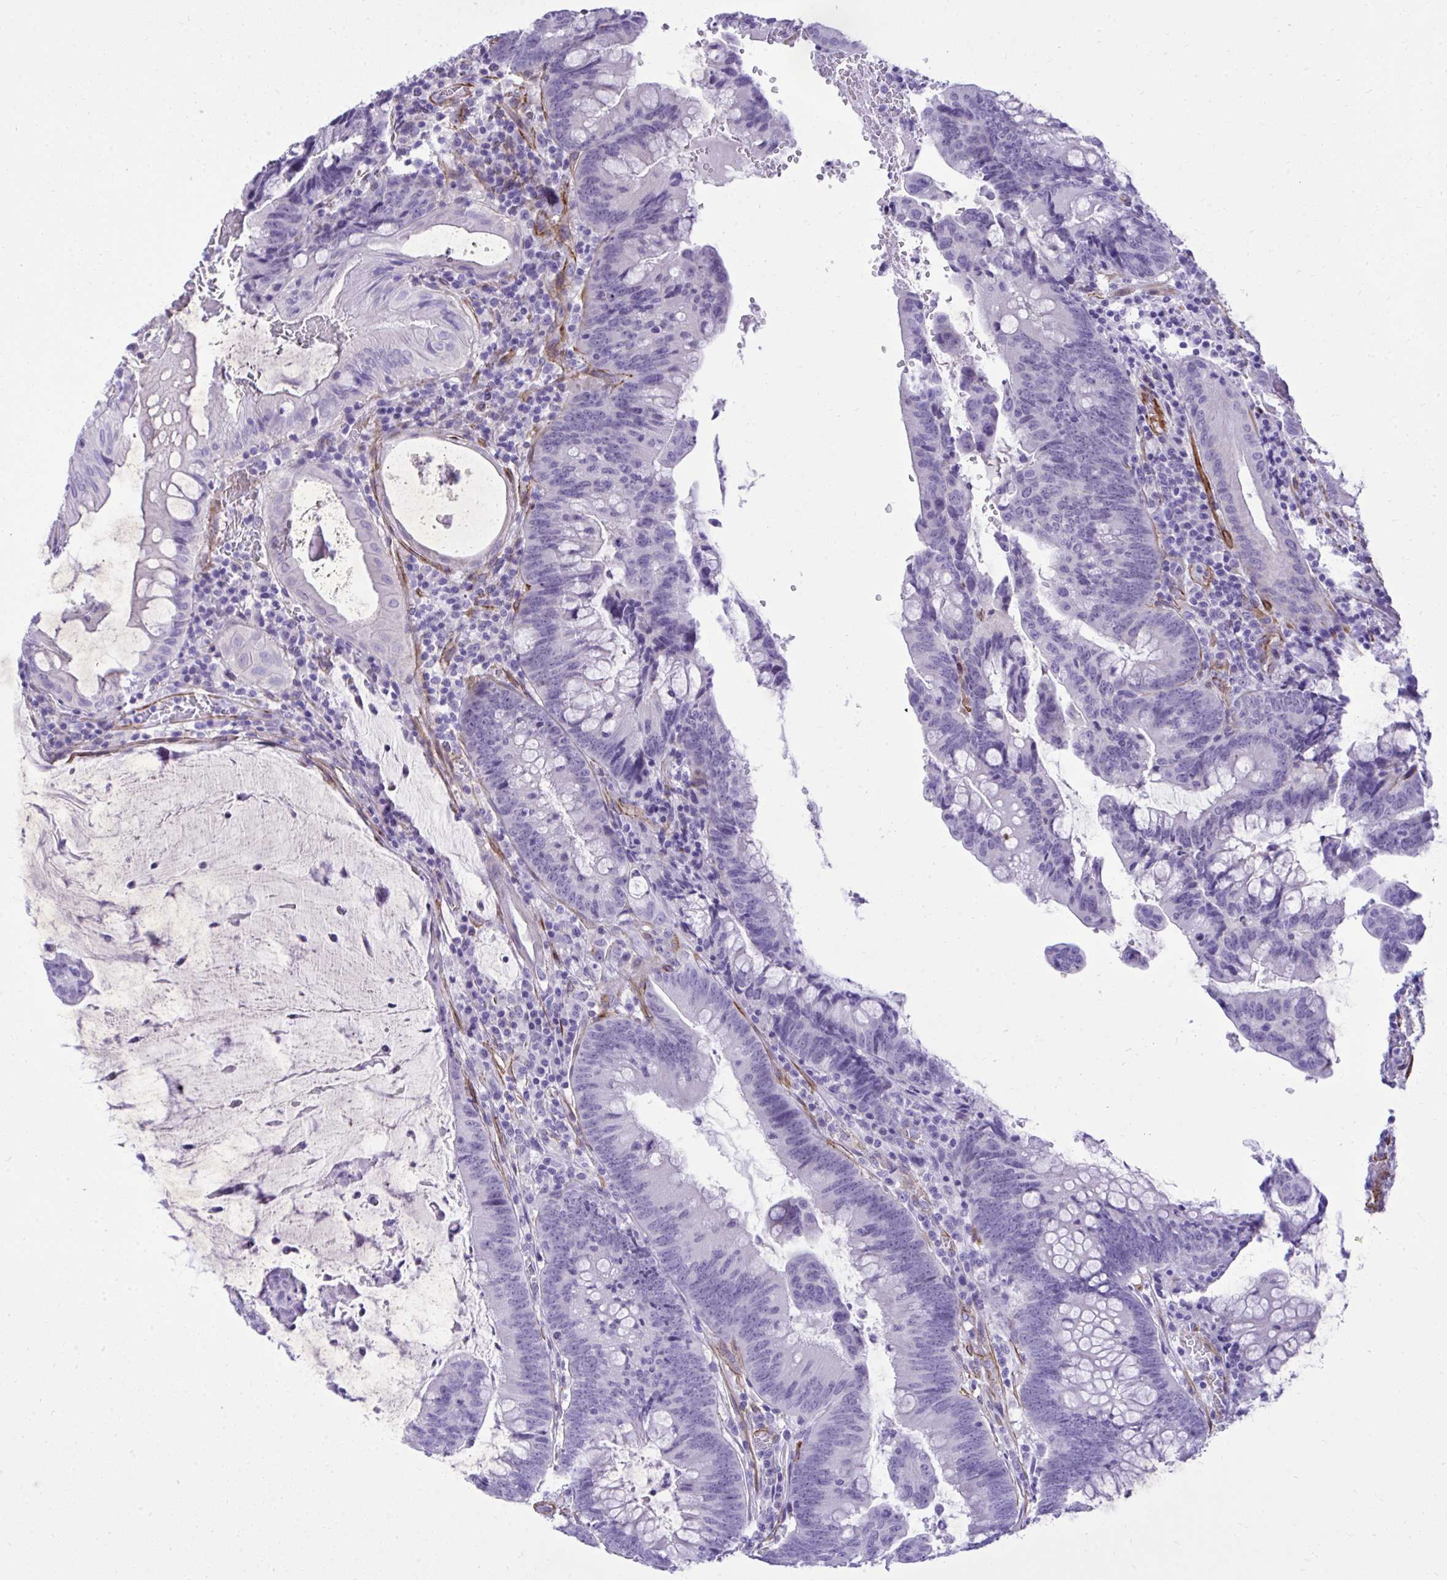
{"staining": {"intensity": "negative", "quantity": "none", "location": "none"}, "tissue": "colorectal cancer", "cell_type": "Tumor cells", "image_type": "cancer", "snomed": [{"axis": "morphology", "description": "Adenocarcinoma, NOS"}, {"axis": "topography", "description": "Colon"}], "caption": "IHC micrograph of neoplastic tissue: human colorectal cancer (adenocarcinoma) stained with DAB (3,3'-diaminobenzidine) shows no significant protein staining in tumor cells.", "gene": "PITPNM3", "patient": {"sex": "male", "age": 62}}